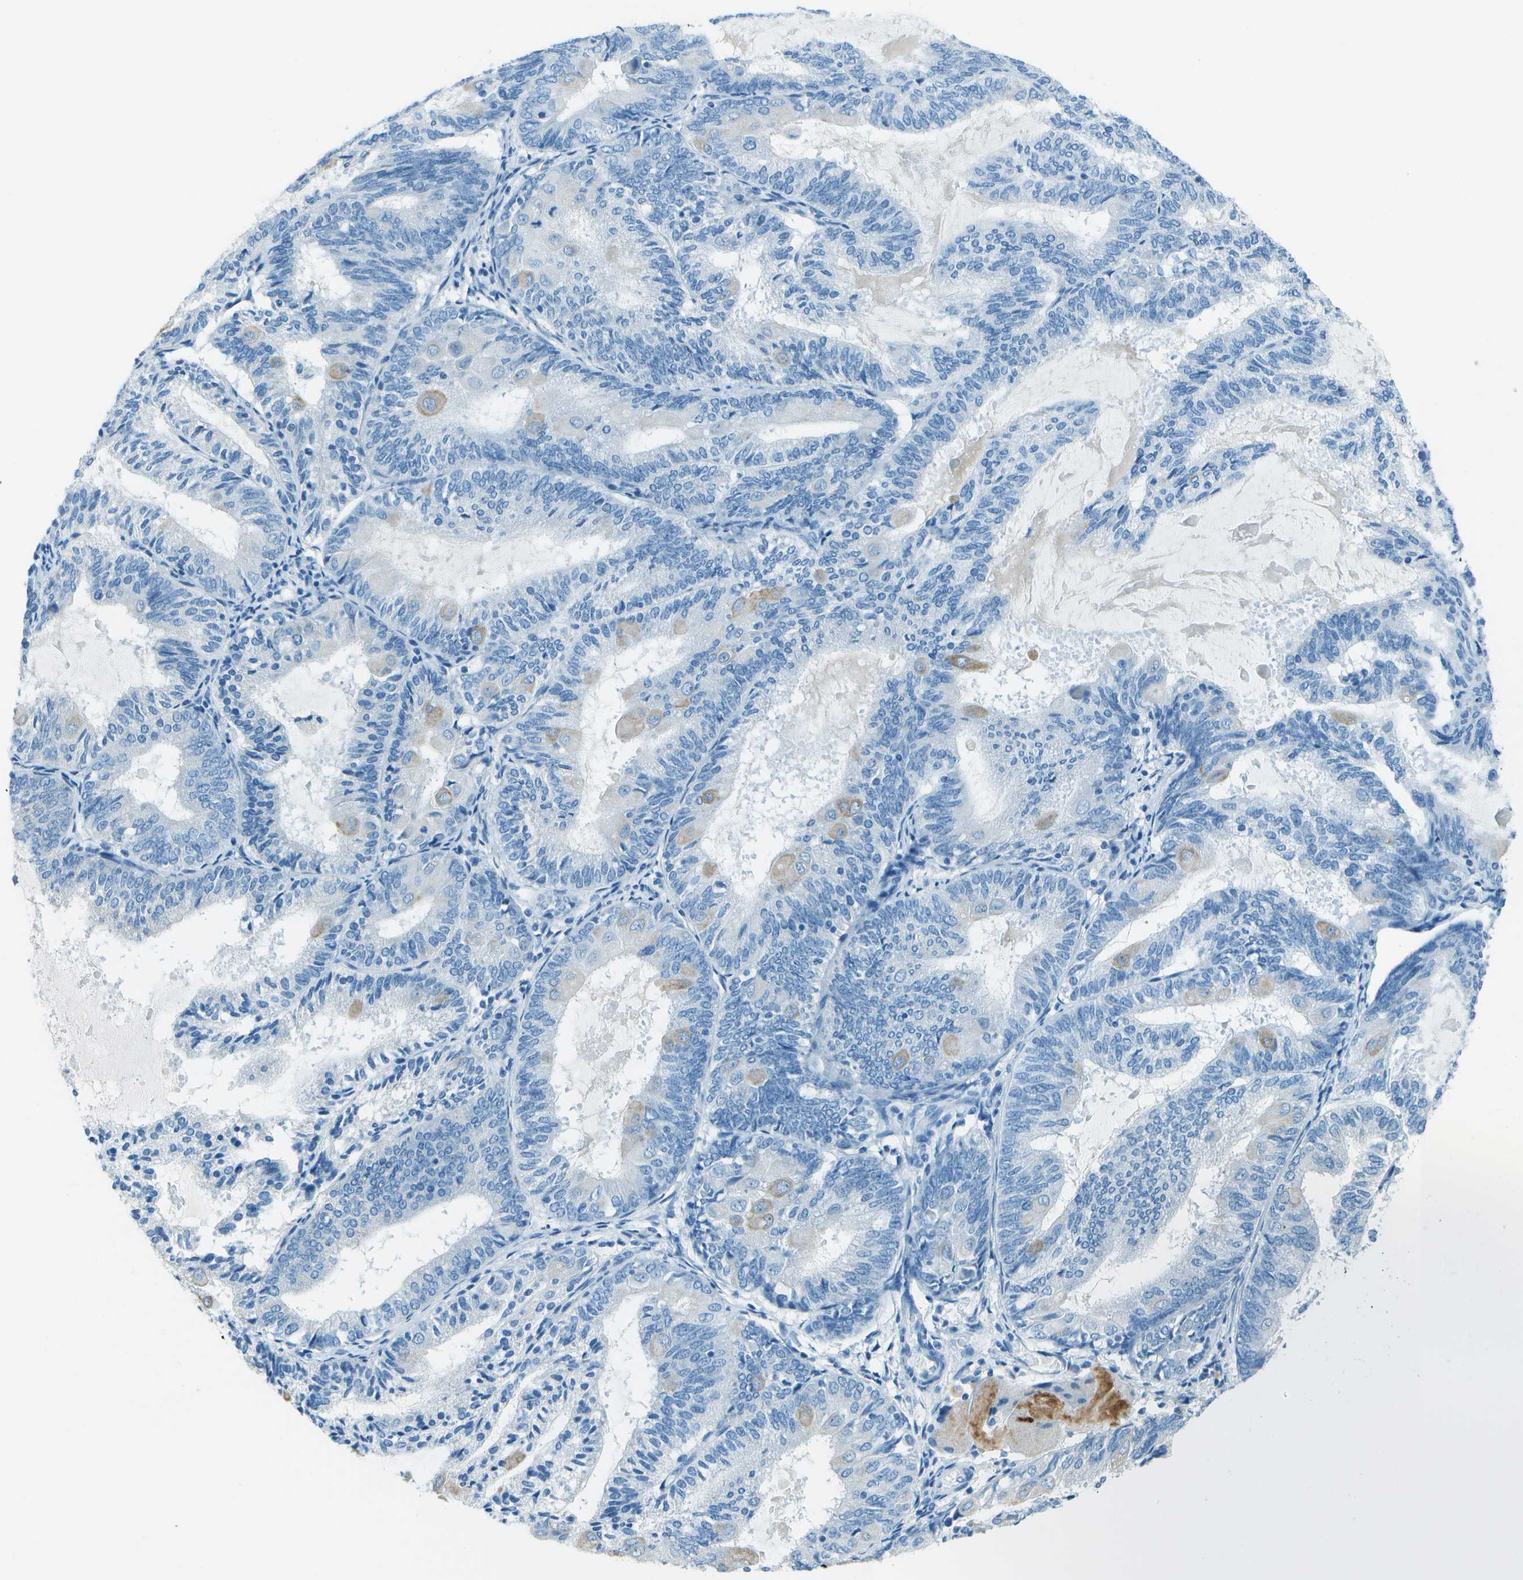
{"staining": {"intensity": "weak", "quantity": "<25%", "location": "cytoplasmic/membranous"}, "tissue": "endometrial cancer", "cell_type": "Tumor cells", "image_type": "cancer", "snomed": [{"axis": "morphology", "description": "Adenocarcinoma, NOS"}, {"axis": "topography", "description": "Endometrium"}], "caption": "A high-resolution micrograph shows immunohistochemistry staining of endometrial cancer, which displays no significant expression in tumor cells.", "gene": "SLC16A10", "patient": {"sex": "female", "age": 81}}